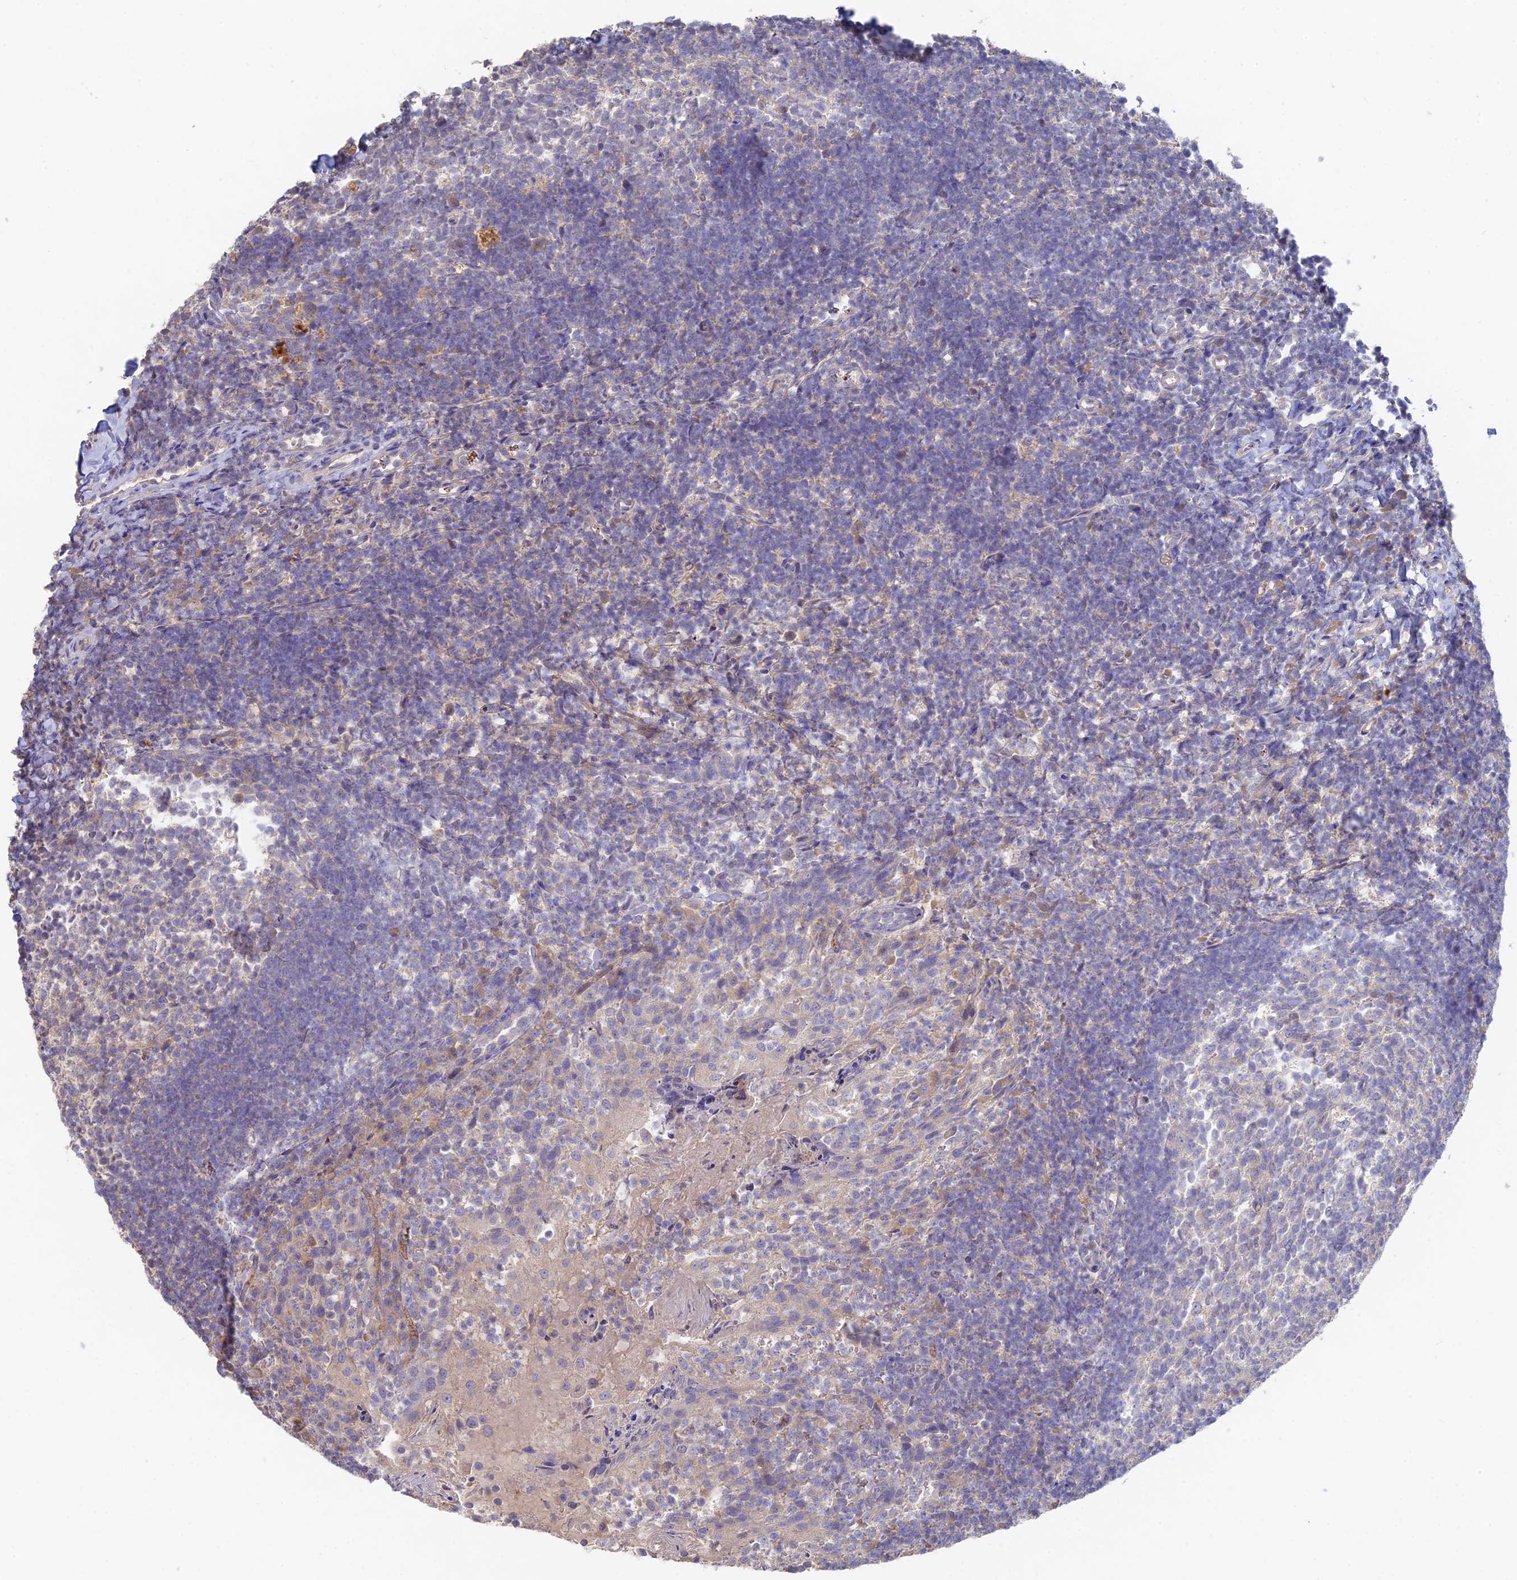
{"staining": {"intensity": "negative", "quantity": "none", "location": "none"}, "tissue": "tonsil", "cell_type": "Germinal center cells", "image_type": "normal", "snomed": [{"axis": "morphology", "description": "Normal tissue, NOS"}, {"axis": "topography", "description": "Tonsil"}], "caption": "IHC micrograph of normal tonsil: tonsil stained with DAB exhibits no significant protein positivity in germinal center cells.", "gene": "ARRDC1", "patient": {"sex": "female", "age": 10}}